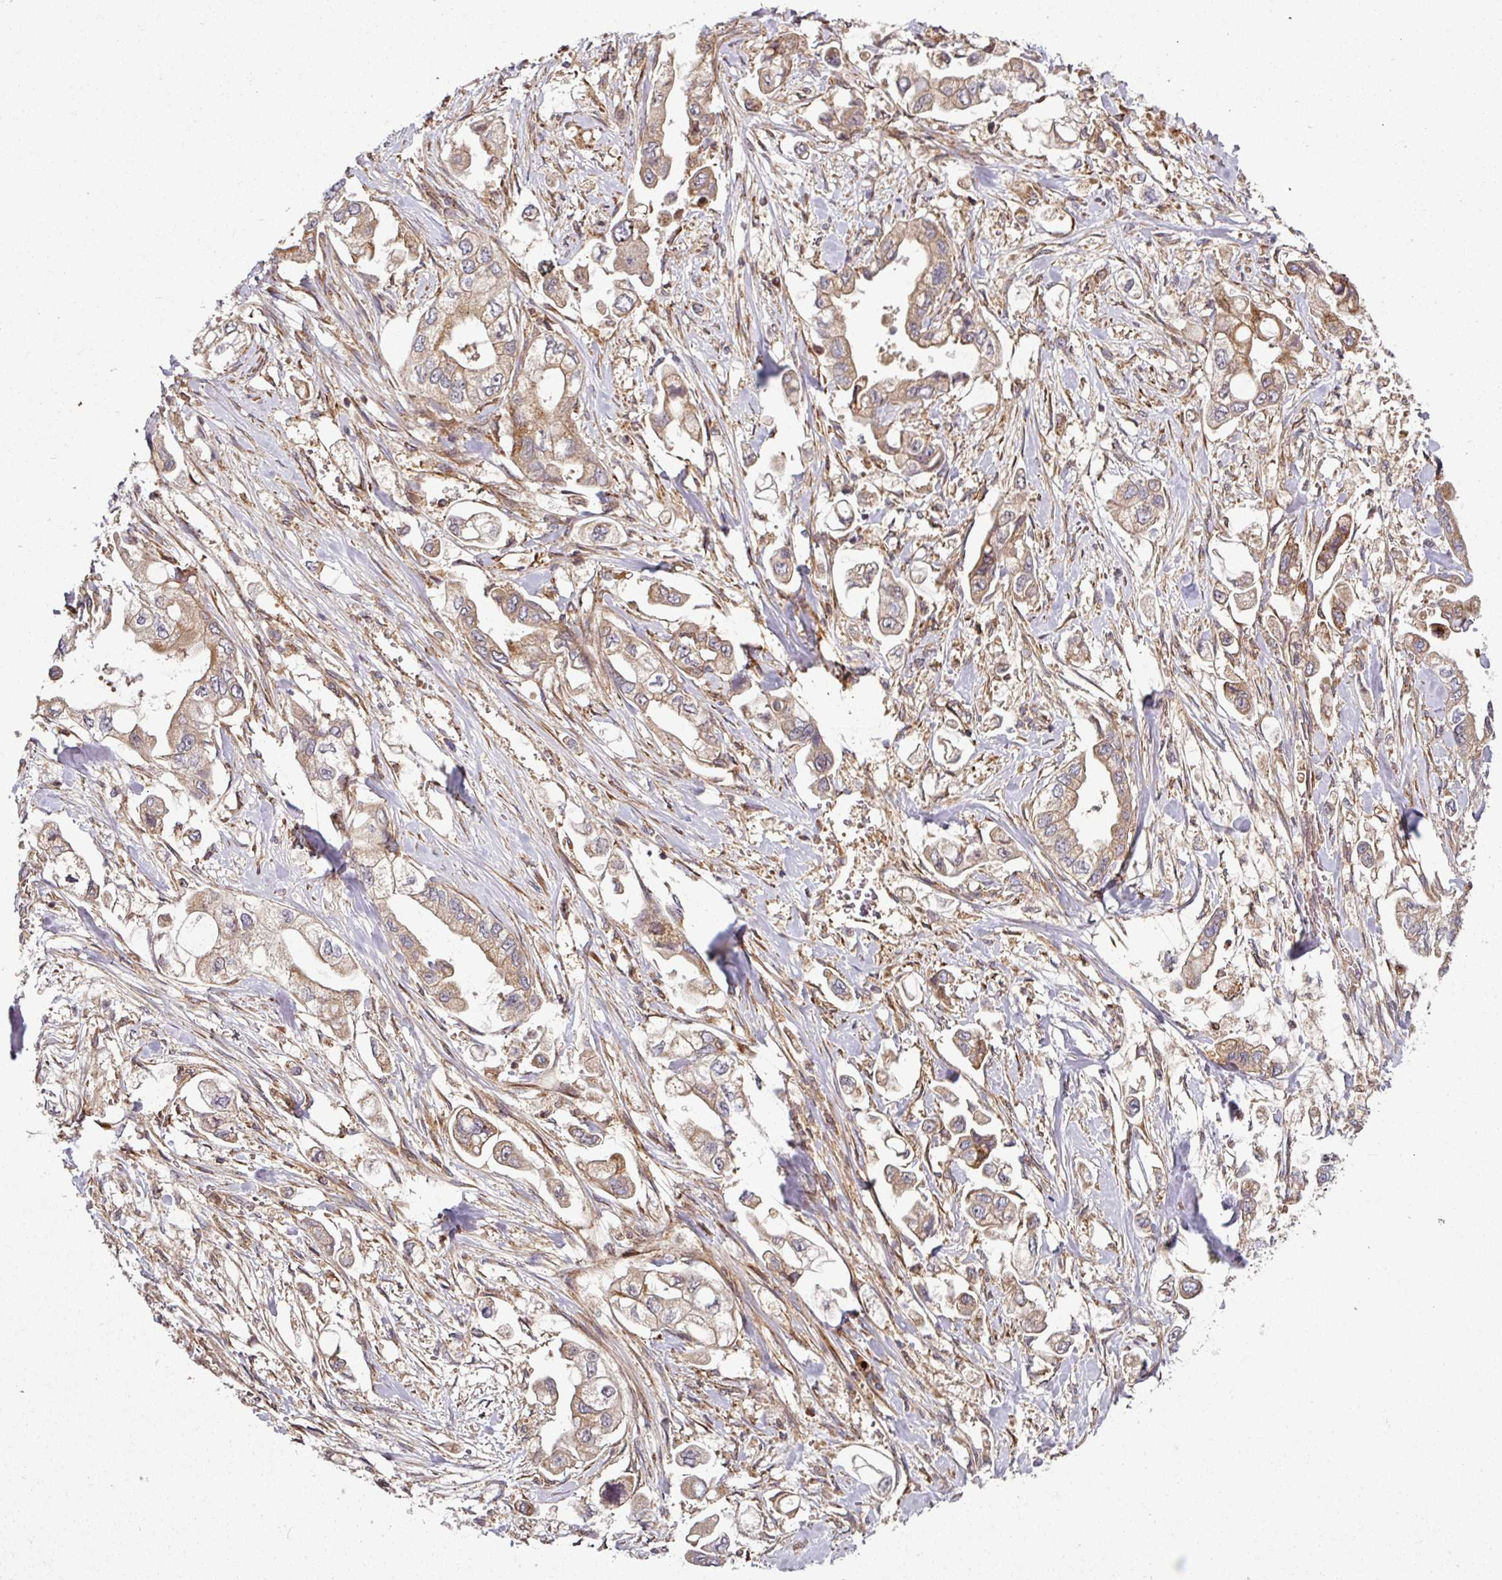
{"staining": {"intensity": "moderate", "quantity": "25%-75%", "location": "cytoplasmic/membranous"}, "tissue": "stomach cancer", "cell_type": "Tumor cells", "image_type": "cancer", "snomed": [{"axis": "morphology", "description": "Adenocarcinoma, NOS"}, {"axis": "topography", "description": "Stomach"}], "caption": "Stomach cancer stained with DAB (3,3'-diaminobenzidine) immunohistochemistry (IHC) displays medium levels of moderate cytoplasmic/membranous staining in about 25%-75% of tumor cells.", "gene": "RAB5A", "patient": {"sex": "male", "age": 62}}